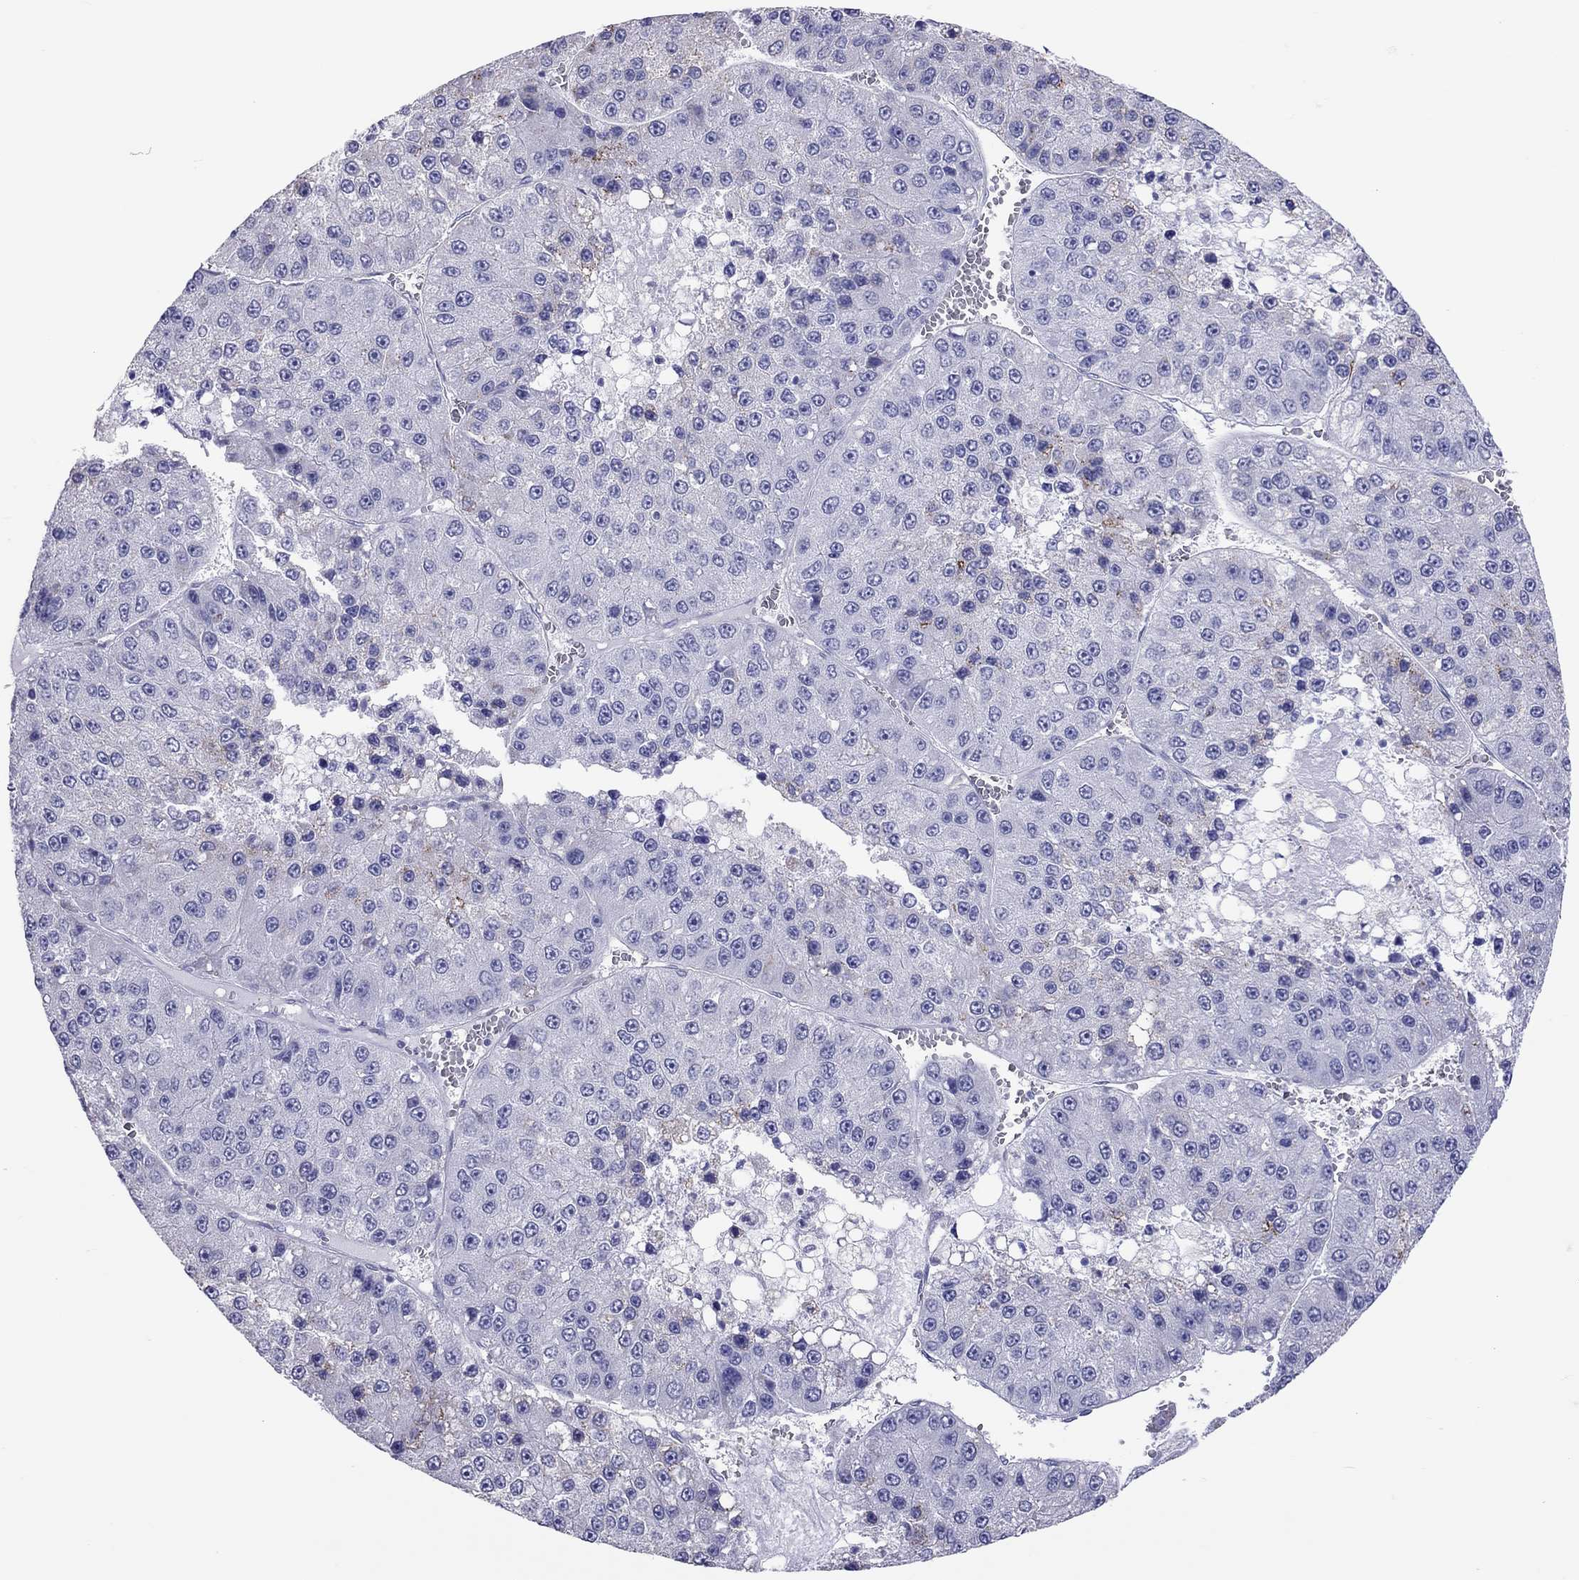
{"staining": {"intensity": "negative", "quantity": "none", "location": "none"}, "tissue": "liver cancer", "cell_type": "Tumor cells", "image_type": "cancer", "snomed": [{"axis": "morphology", "description": "Carcinoma, Hepatocellular, NOS"}, {"axis": "topography", "description": "Liver"}], "caption": "The histopathology image displays no staining of tumor cells in hepatocellular carcinoma (liver).", "gene": "ADORA2A", "patient": {"sex": "female", "age": 73}}